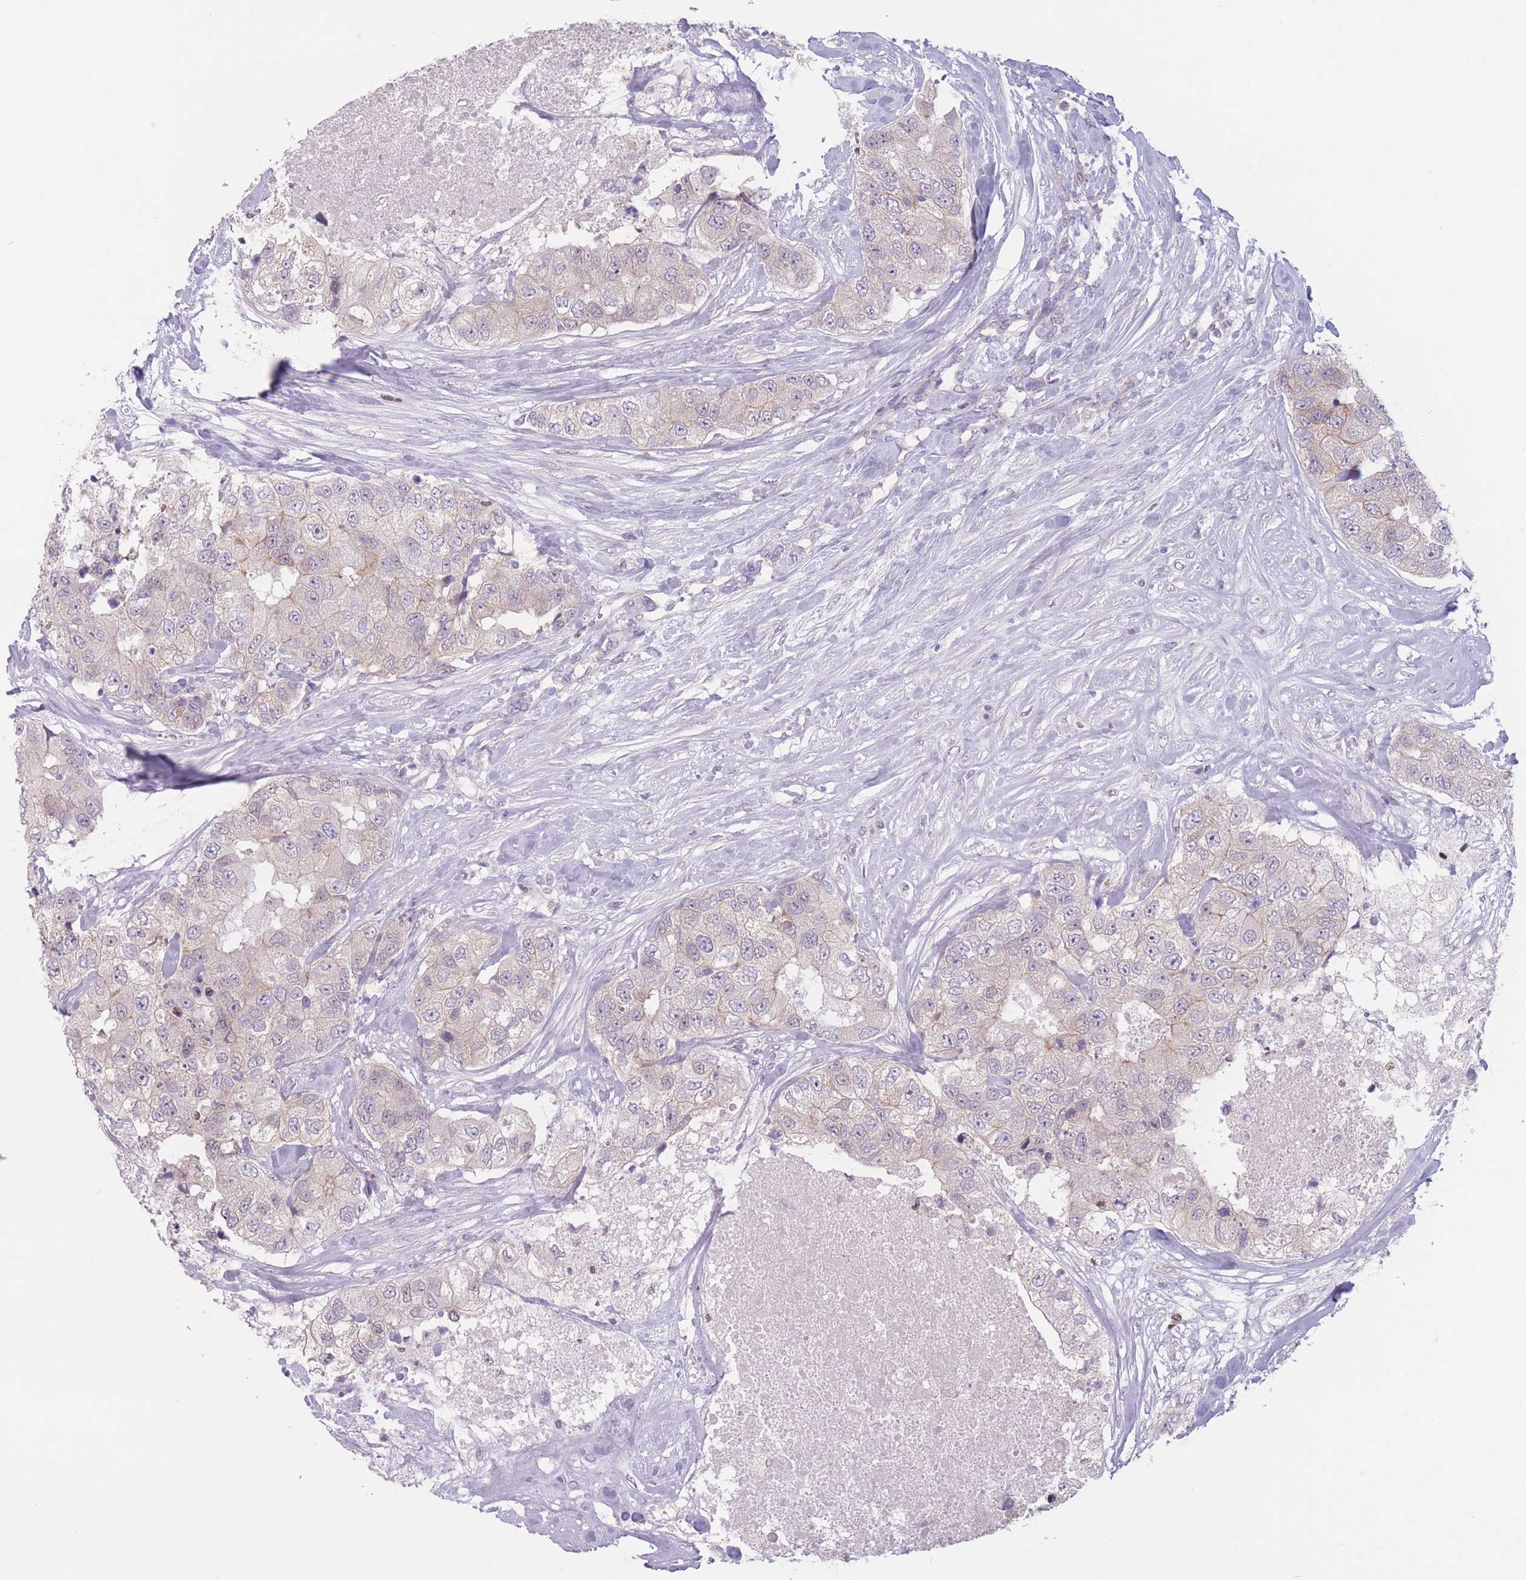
{"staining": {"intensity": "weak", "quantity": "<25%", "location": "cytoplasmic/membranous"}, "tissue": "breast cancer", "cell_type": "Tumor cells", "image_type": "cancer", "snomed": [{"axis": "morphology", "description": "Duct carcinoma"}, {"axis": "topography", "description": "Breast"}], "caption": "A histopathology image of breast cancer stained for a protein reveals no brown staining in tumor cells.", "gene": "ZNF439", "patient": {"sex": "female", "age": 62}}